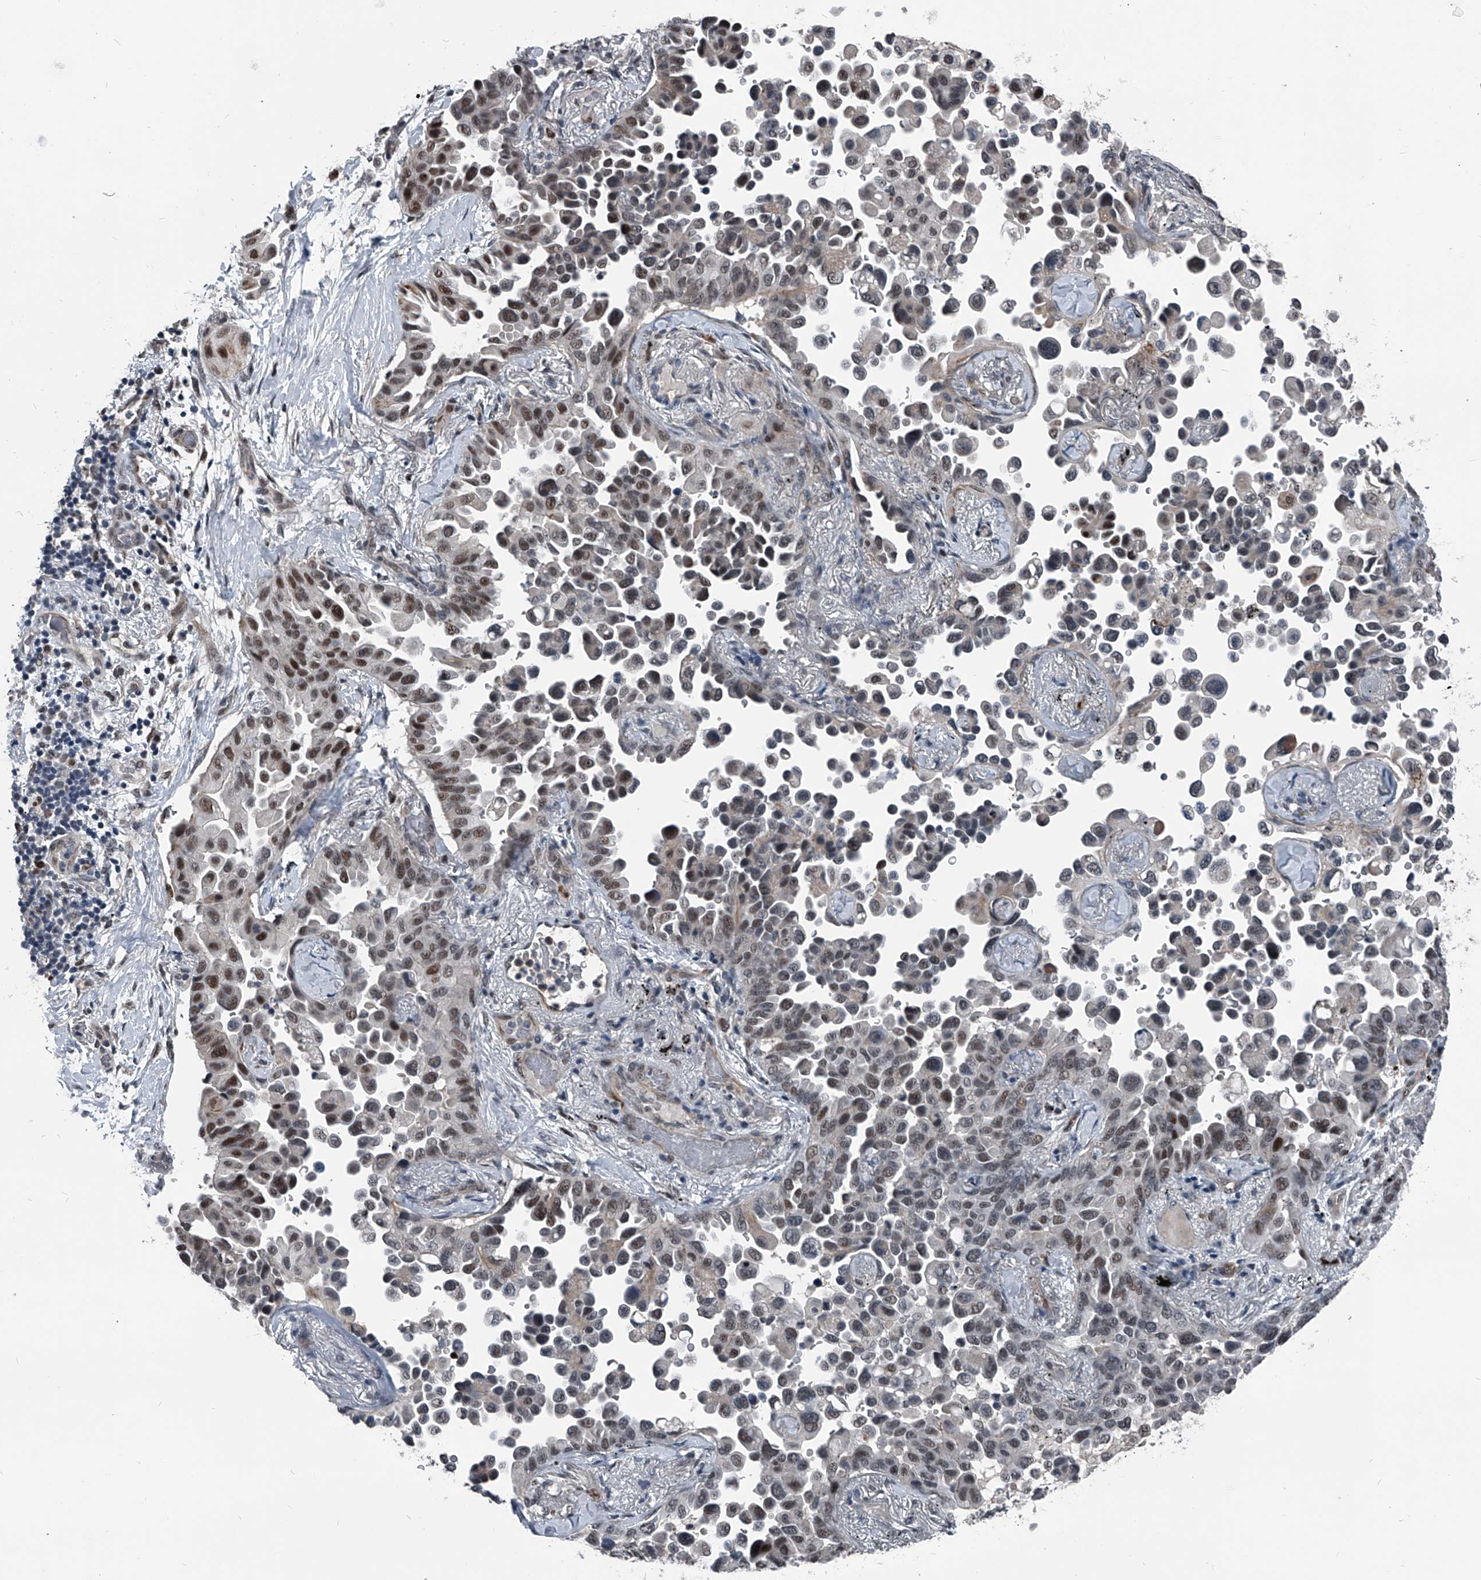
{"staining": {"intensity": "moderate", "quantity": "25%-75%", "location": "nuclear"}, "tissue": "lung cancer", "cell_type": "Tumor cells", "image_type": "cancer", "snomed": [{"axis": "morphology", "description": "Adenocarcinoma, NOS"}, {"axis": "topography", "description": "Lung"}], "caption": "Human adenocarcinoma (lung) stained with a protein marker displays moderate staining in tumor cells.", "gene": "MEN1", "patient": {"sex": "female", "age": 67}}